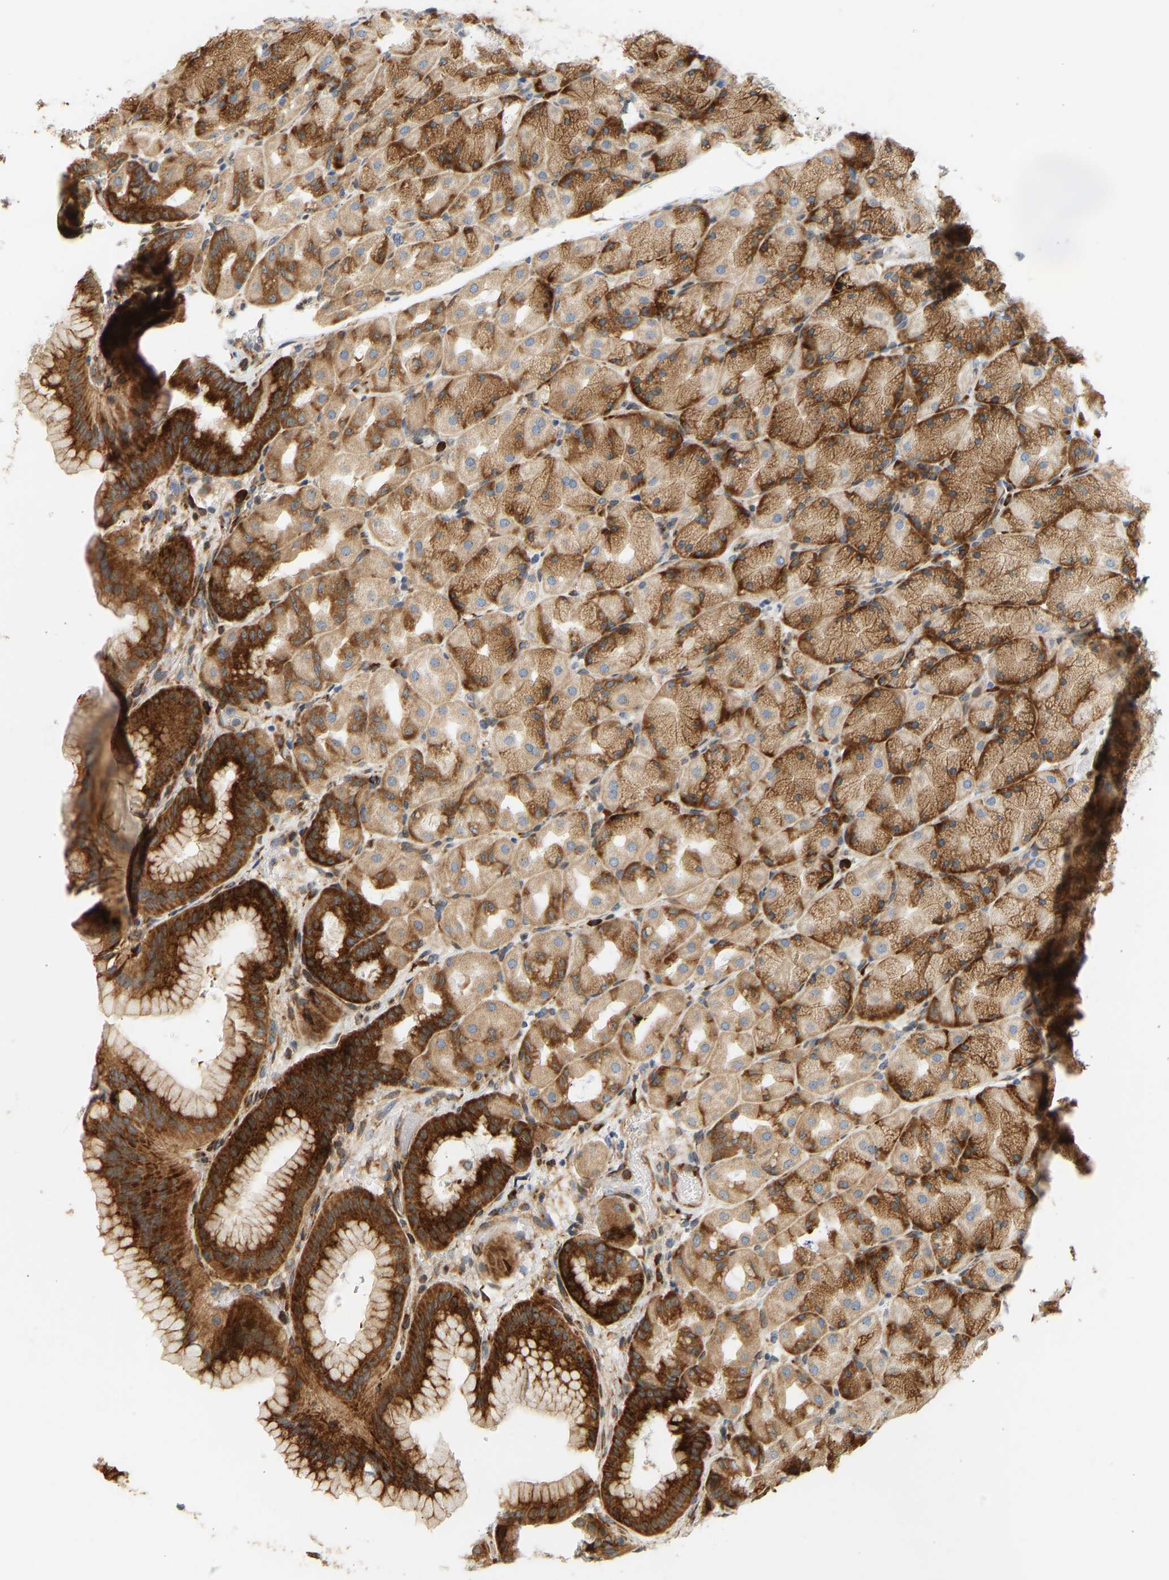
{"staining": {"intensity": "strong", "quantity": ">75%", "location": "cytoplasmic/membranous"}, "tissue": "stomach", "cell_type": "Glandular cells", "image_type": "normal", "snomed": [{"axis": "morphology", "description": "Normal tissue, NOS"}, {"axis": "morphology", "description": "Carcinoid, malignant, NOS"}, {"axis": "topography", "description": "Stomach, upper"}], "caption": "Glandular cells show high levels of strong cytoplasmic/membranous positivity in about >75% of cells in benign stomach. (Brightfield microscopy of DAB IHC at high magnification).", "gene": "RPS14", "patient": {"sex": "male", "age": 39}}